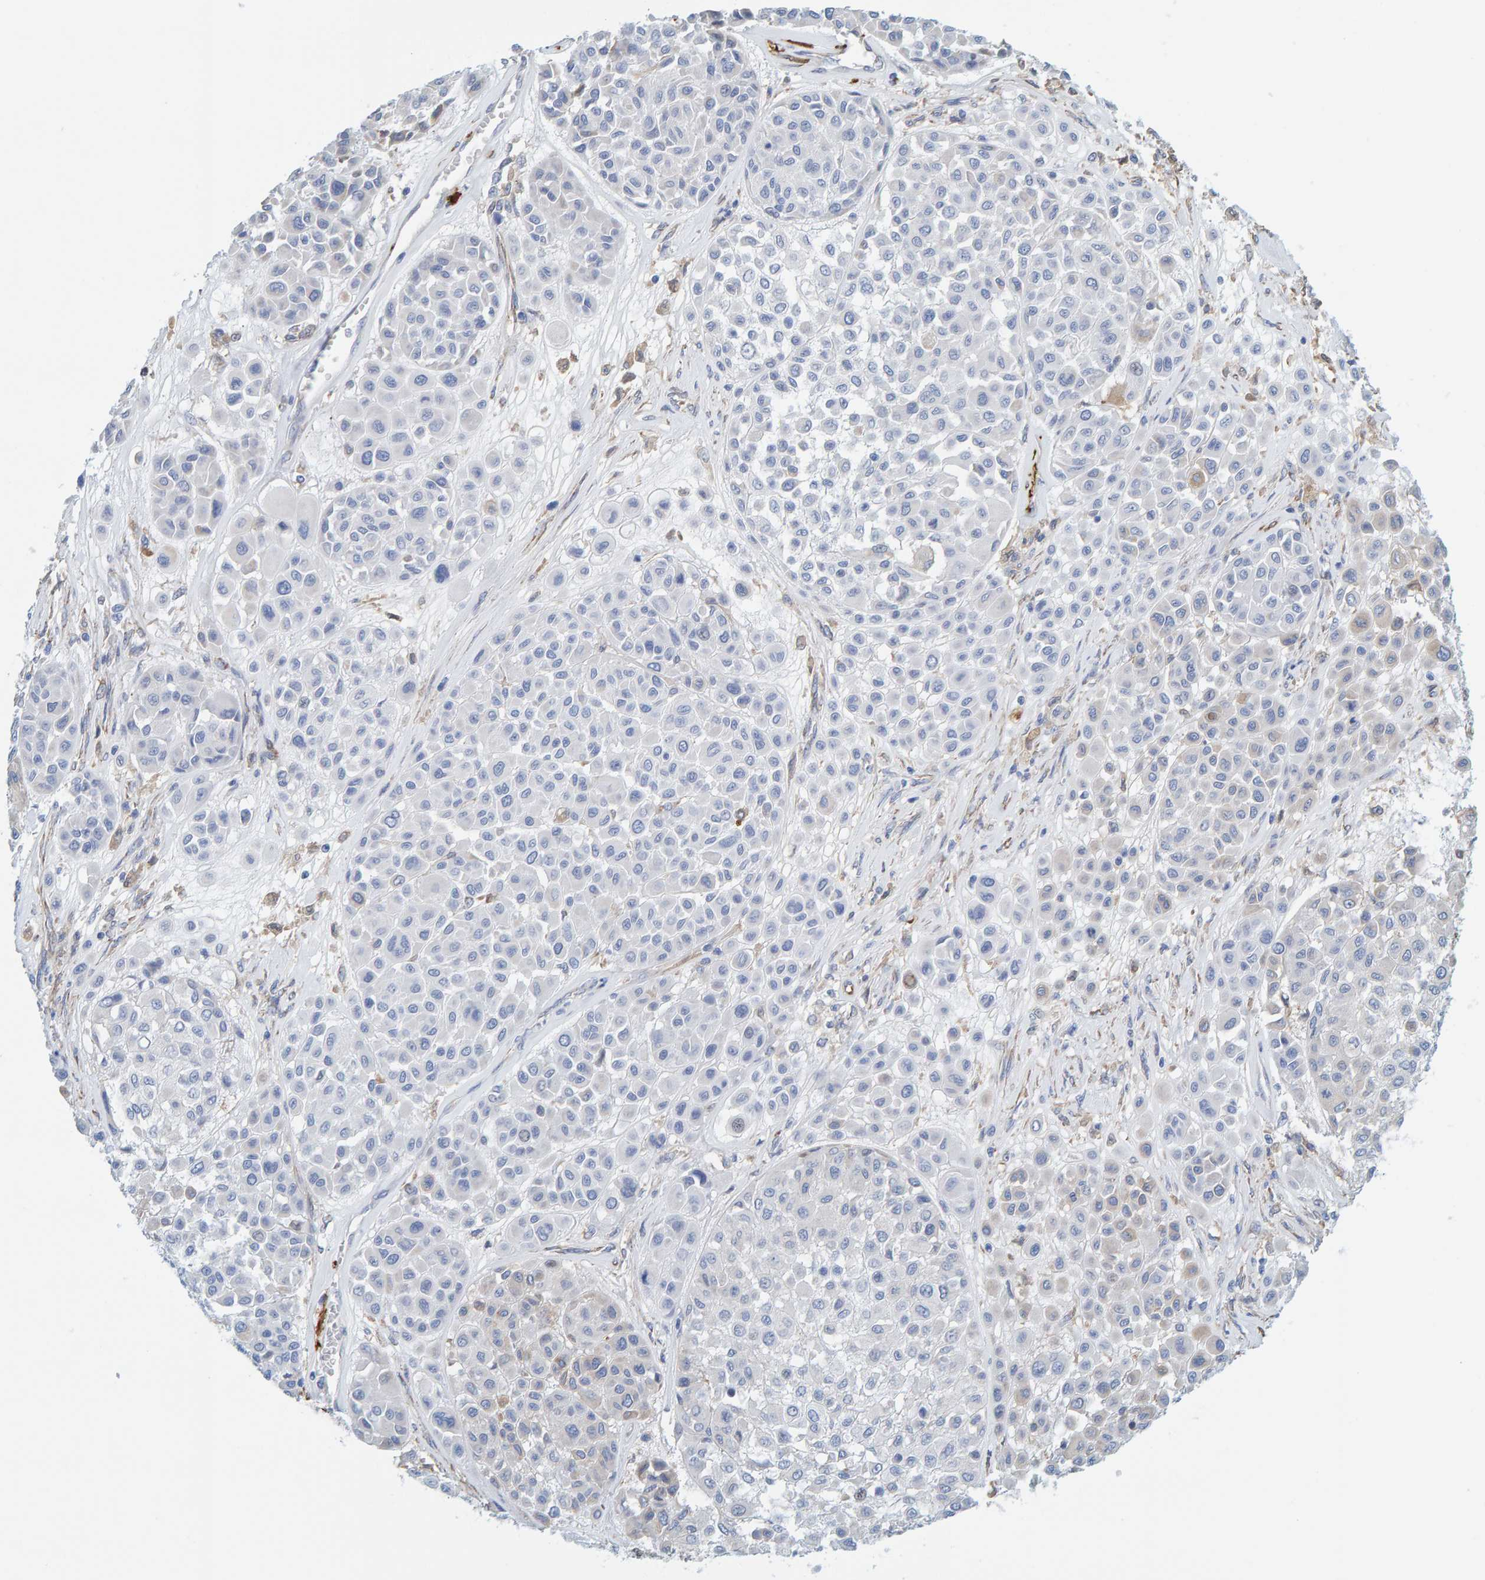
{"staining": {"intensity": "negative", "quantity": "none", "location": "none"}, "tissue": "melanoma", "cell_type": "Tumor cells", "image_type": "cancer", "snomed": [{"axis": "morphology", "description": "Malignant melanoma, Metastatic site"}, {"axis": "topography", "description": "Soft tissue"}], "caption": "The image exhibits no staining of tumor cells in melanoma. Nuclei are stained in blue.", "gene": "MAP1B", "patient": {"sex": "male", "age": 41}}